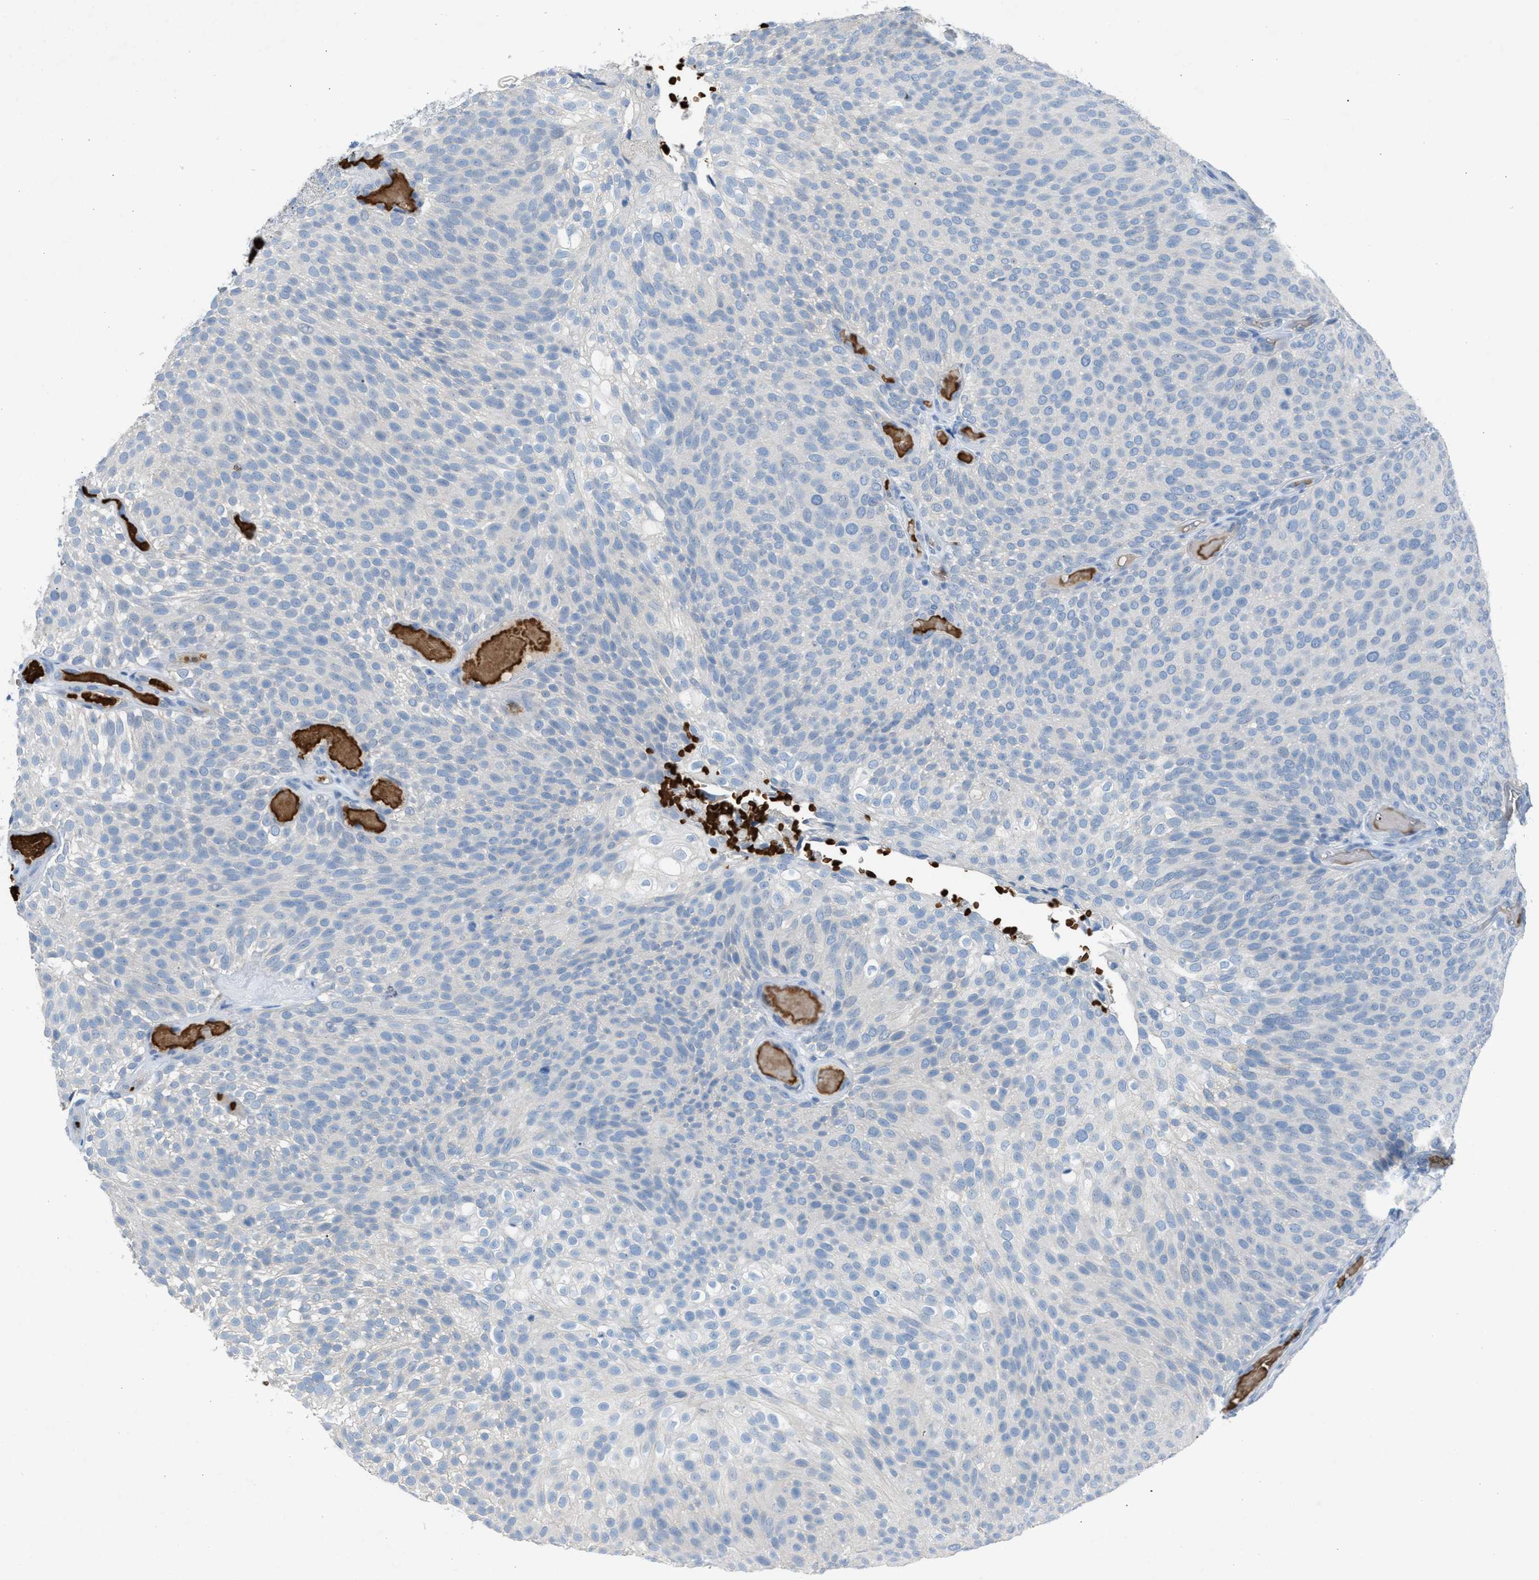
{"staining": {"intensity": "negative", "quantity": "none", "location": "none"}, "tissue": "urothelial cancer", "cell_type": "Tumor cells", "image_type": "cancer", "snomed": [{"axis": "morphology", "description": "Urothelial carcinoma, Low grade"}, {"axis": "topography", "description": "Urinary bladder"}], "caption": "Immunohistochemistry (IHC) histopathology image of neoplastic tissue: human low-grade urothelial carcinoma stained with DAB shows no significant protein staining in tumor cells. (Brightfield microscopy of DAB (3,3'-diaminobenzidine) immunohistochemistry at high magnification).", "gene": "CFAP77", "patient": {"sex": "male", "age": 78}}